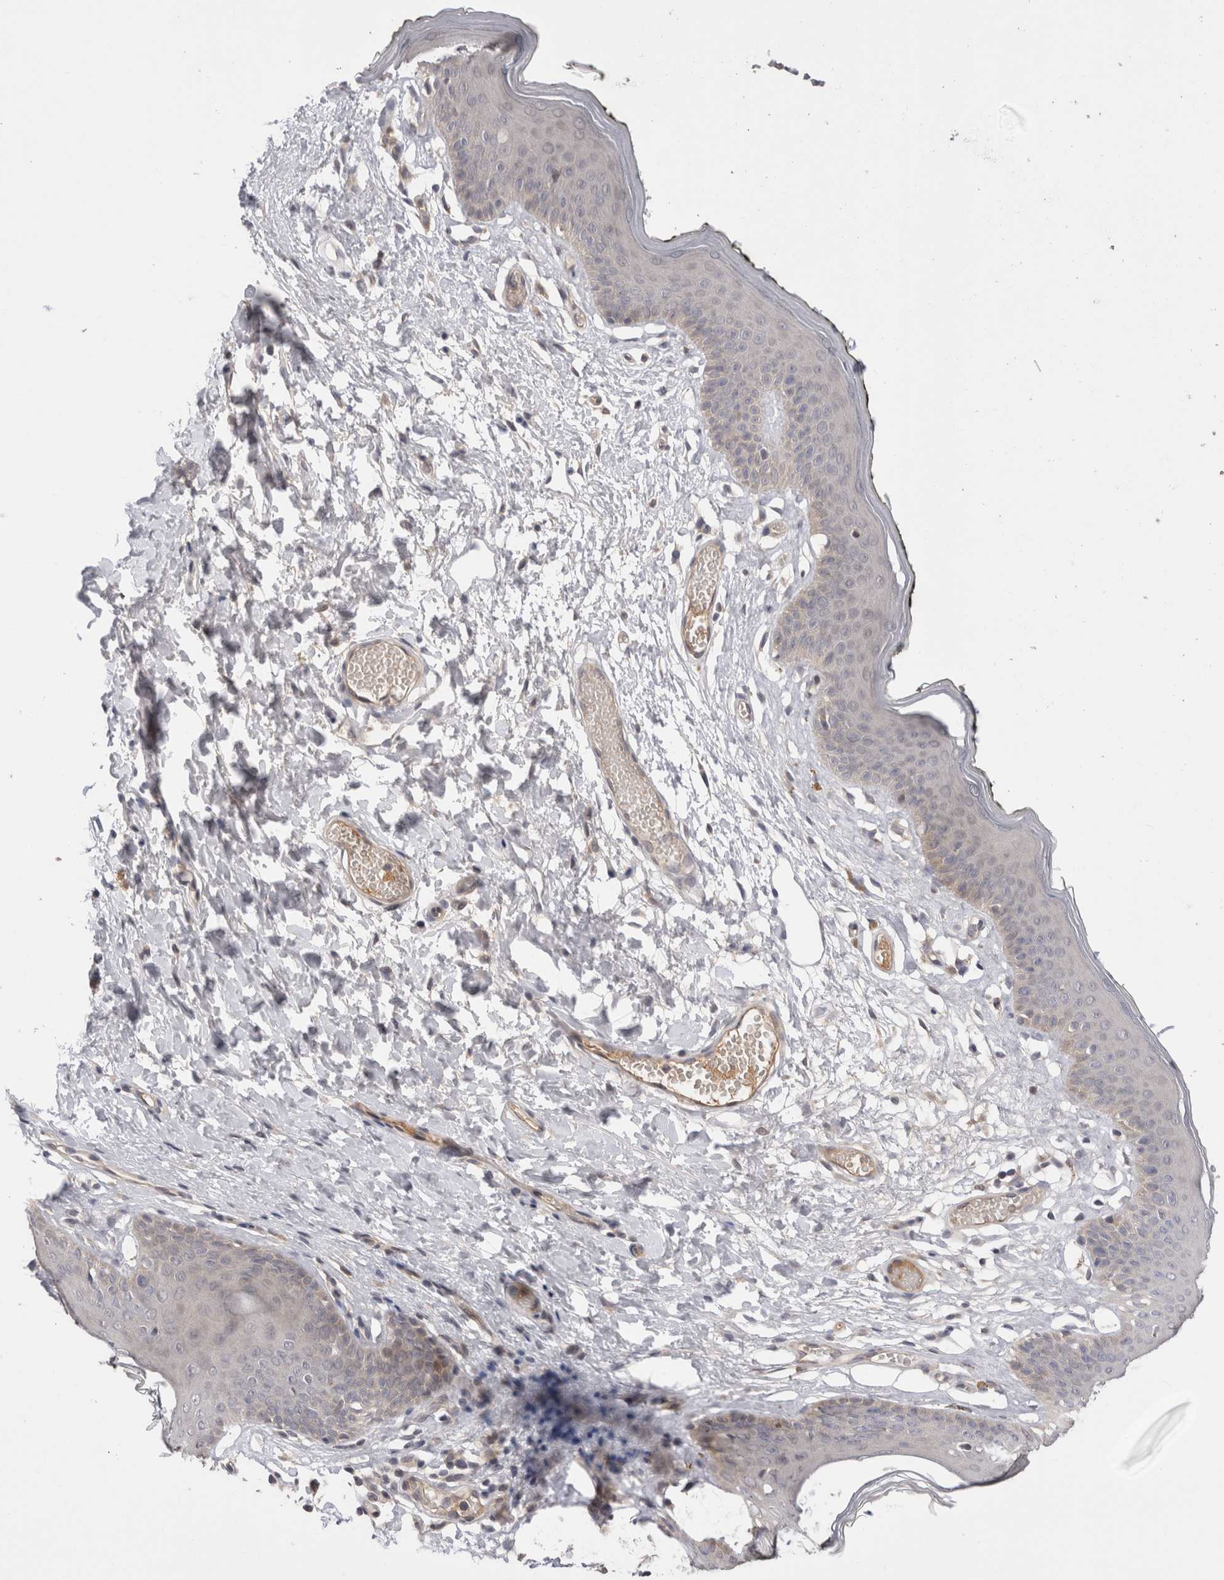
{"staining": {"intensity": "weak", "quantity": "25%-75%", "location": "cytoplasmic/membranous"}, "tissue": "skin", "cell_type": "Epidermal cells", "image_type": "normal", "snomed": [{"axis": "morphology", "description": "Normal tissue, NOS"}, {"axis": "morphology", "description": "Inflammation, NOS"}, {"axis": "topography", "description": "Vulva"}], "caption": "Weak cytoplasmic/membranous positivity is present in approximately 25%-75% of epidermal cells in normal skin. (brown staining indicates protein expression, while blue staining denotes nuclei).", "gene": "CRYBG1", "patient": {"sex": "female", "age": 84}}